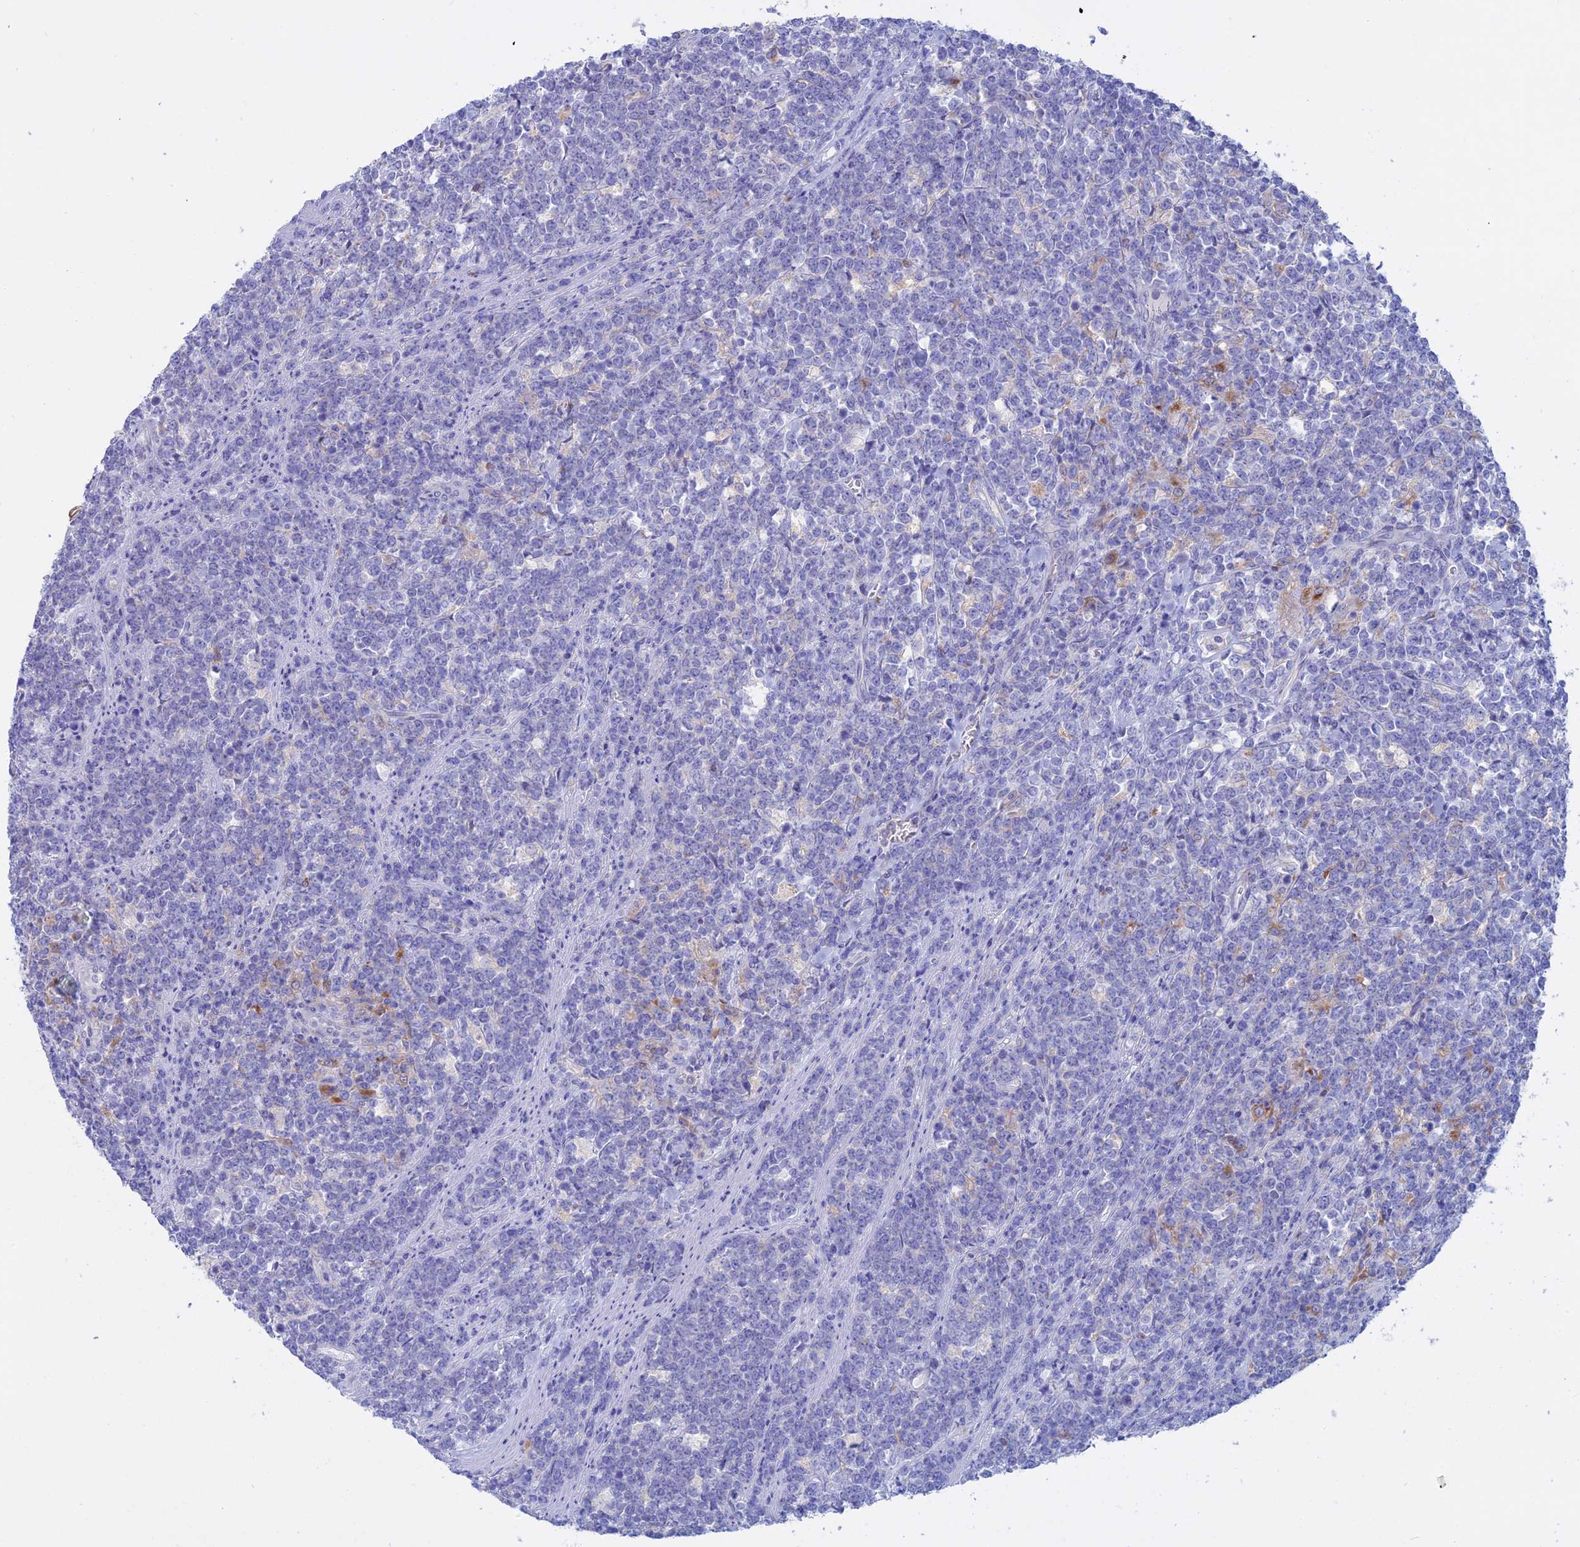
{"staining": {"intensity": "negative", "quantity": "none", "location": "none"}, "tissue": "lymphoma", "cell_type": "Tumor cells", "image_type": "cancer", "snomed": [{"axis": "morphology", "description": "Malignant lymphoma, non-Hodgkin's type, High grade"}, {"axis": "topography", "description": "Small intestine"}], "caption": "Immunohistochemistry of human lymphoma exhibits no positivity in tumor cells.", "gene": "SLC2A6", "patient": {"sex": "male", "age": 8}}